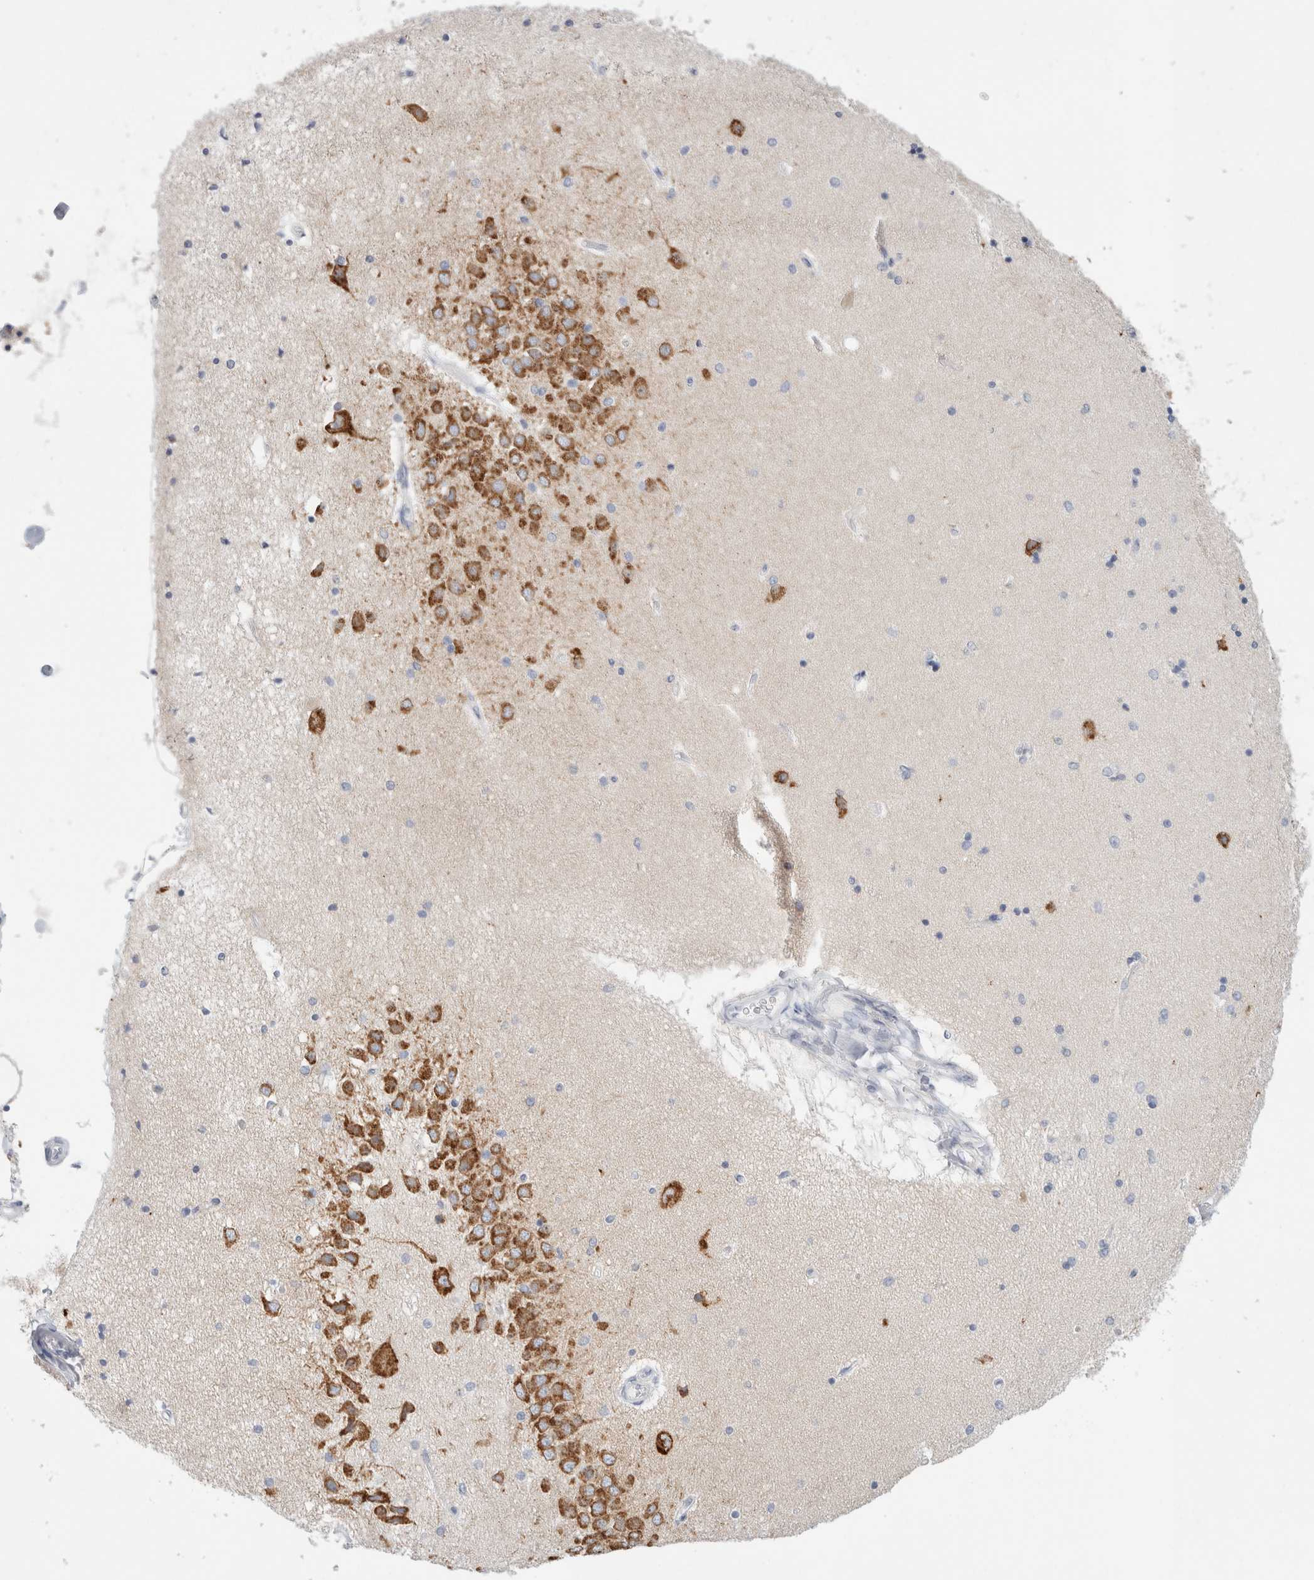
{"staining": {"intensity": "negative", "quantity": "none", "location": "none"}, "tissue": "hippocampus", "cell_type": "Glial cells", "image_type": "normal", "snomed": [{"axis": "morphology", "description": "Normal tissue, NOS"}, {"axis": "topography", "description": "Hippocampus"}], "caption": "Immunohistochemical staining of unremarkable human hippocampus demonstrates no significant expression in glial cells.", "gene": "CSK", "patient": {"sex": "female", "age": 54}}